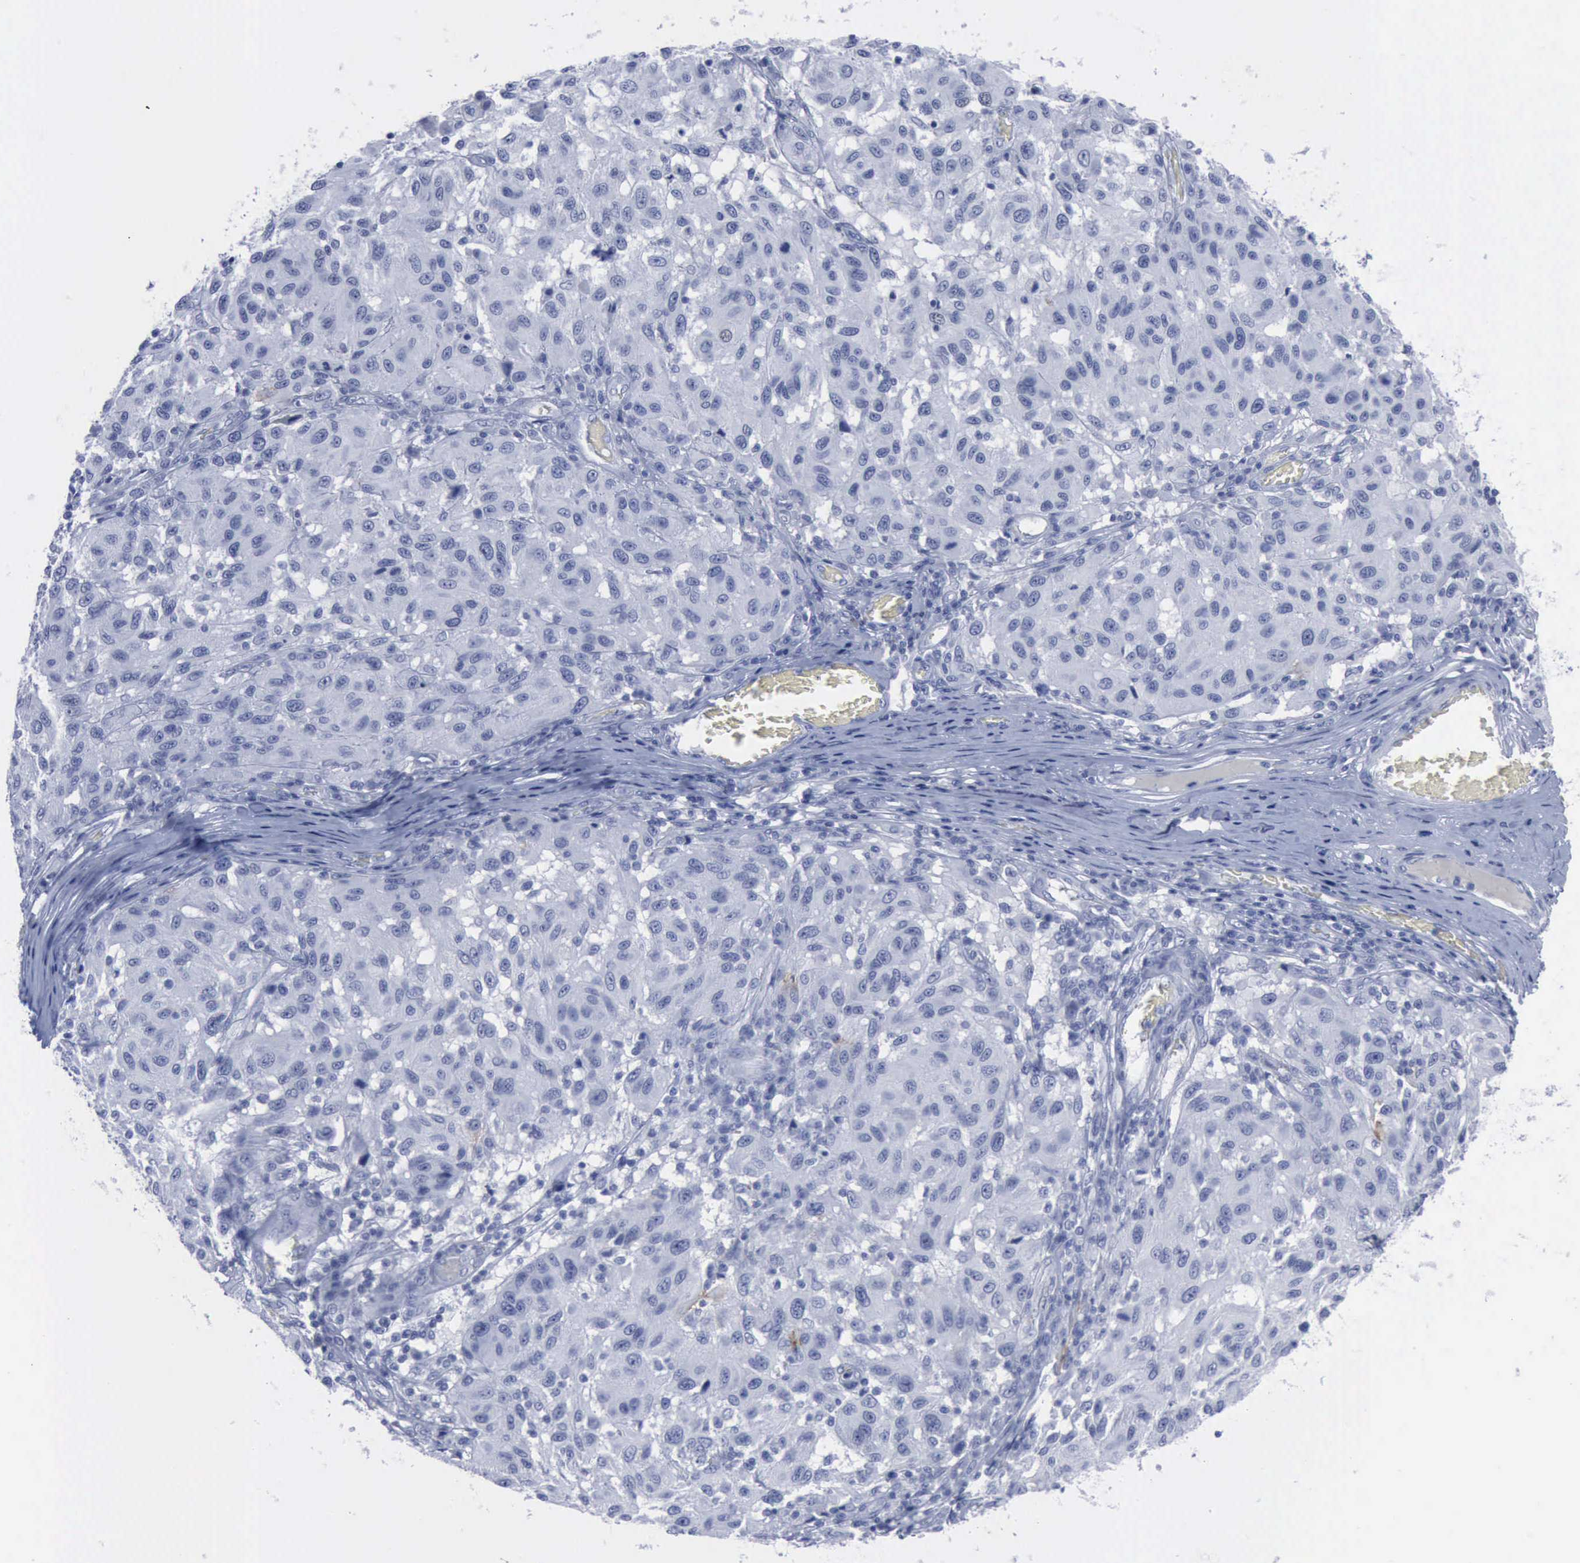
{"staining": {"intensity": "negative", "quantity": "none", "location": "none"}, "tissue": "melanoma", "cell_type": "Tumor cells", "image_type": "cancer", "snomed": [{"axis": "morphology", "description": "Malignant melanoma, NOS"}, {"axis": "topography", "description": "Skin"}], "caption": "This is an immunohistochemistry micrograph of human melanoma. There is no positivity in tumor cells.", "gene": "NGFR", "patient": {"sex": "female", "age": 77}}